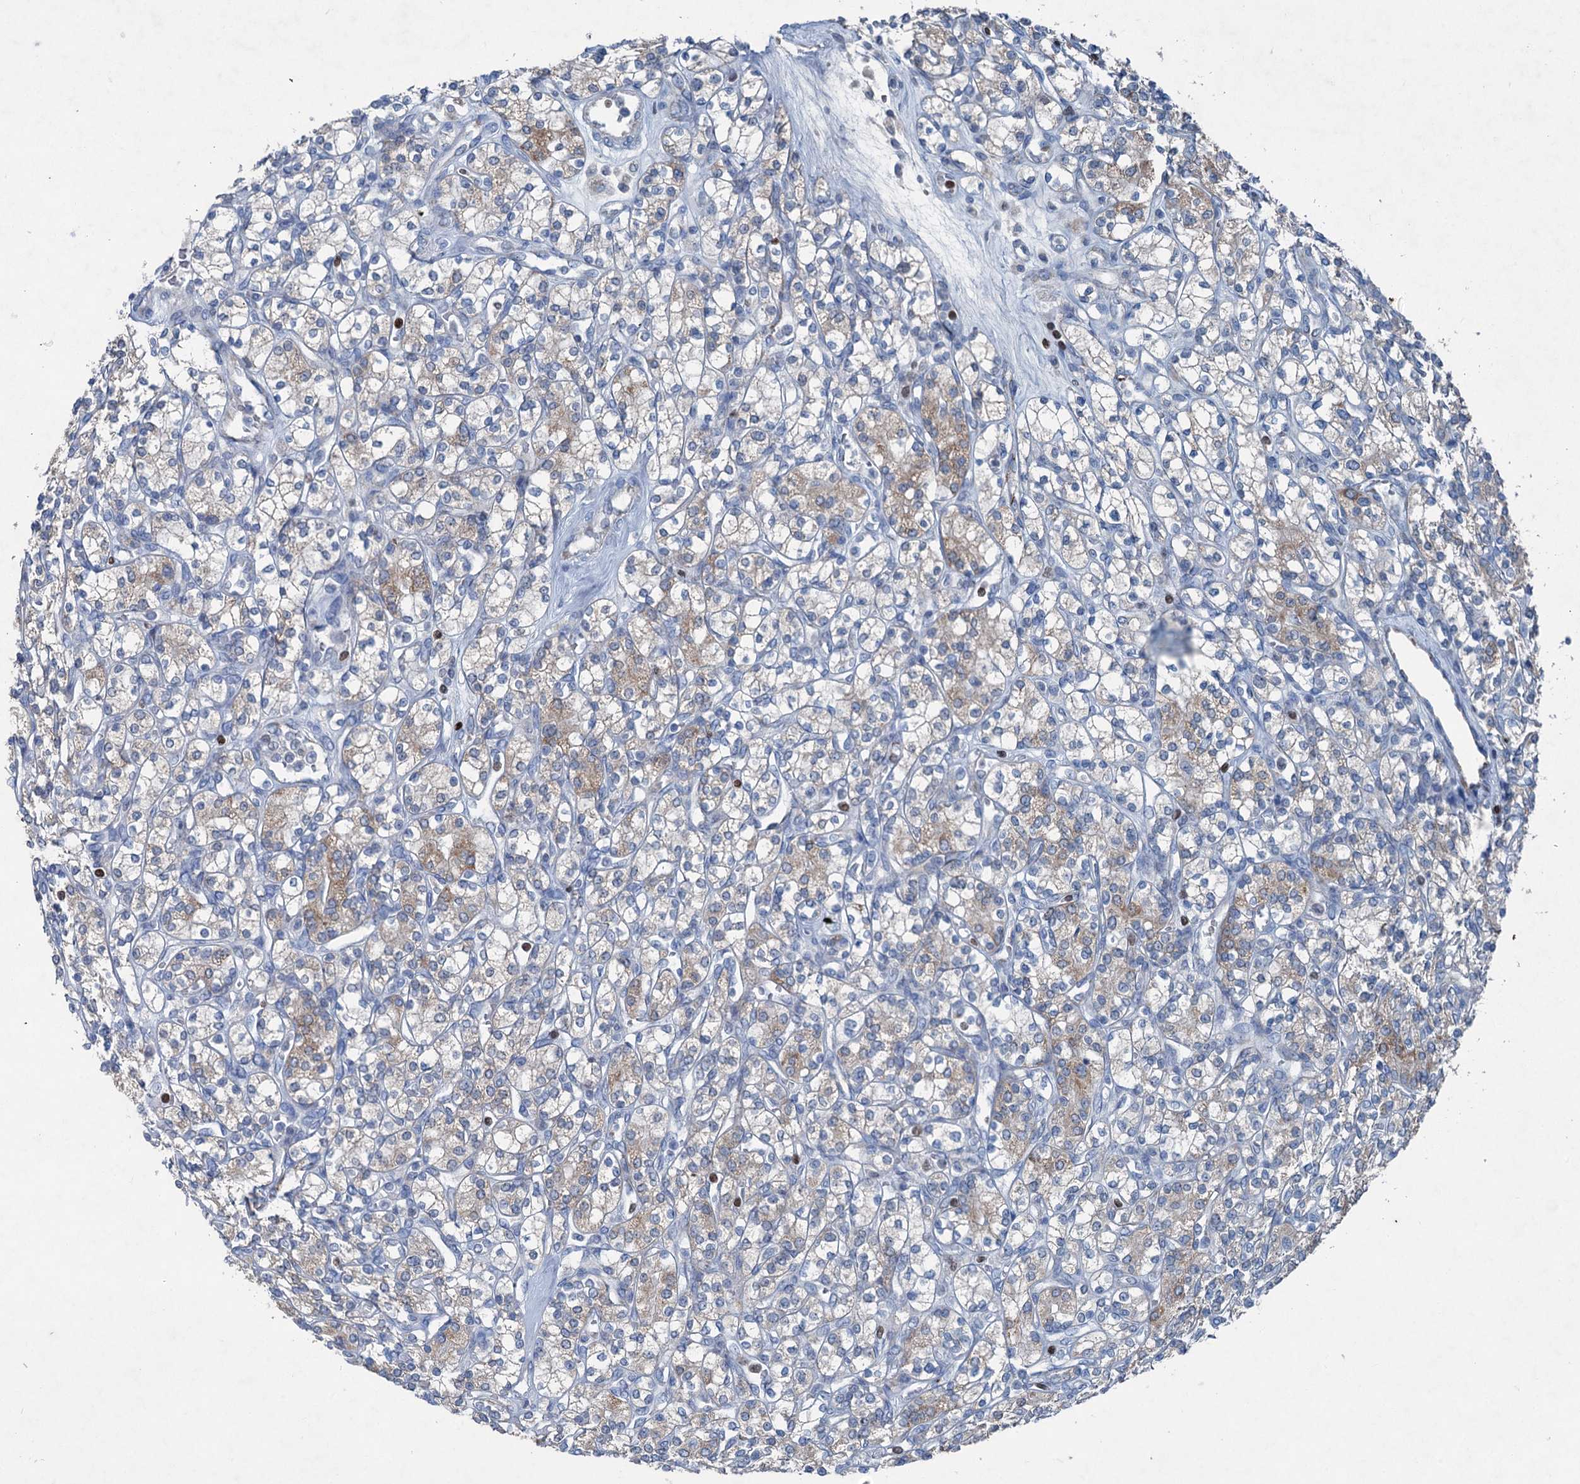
{"staining": {"intensity": "weak", "quantity": "25%-75%", "location": "cytoplasmic/membranous"}, "tissue": "renal cancer", "cell_type": "Tumor cells", "image_type": "cancer", "snomed": [{"axis": "morphology", "description": "Adenocarcinoma, NOS"}, {"axis": "topography", "description": "Kidney"}], "caption": "Immunohistochemistry of renal cancer (adenocarcinoma) demonstrates low levels of weak cytoplasmic/membranous positivity in about 25%-75% of tumor cells.", "gene": "ELP4", "patient": {"sex": "male", "age": 77}}